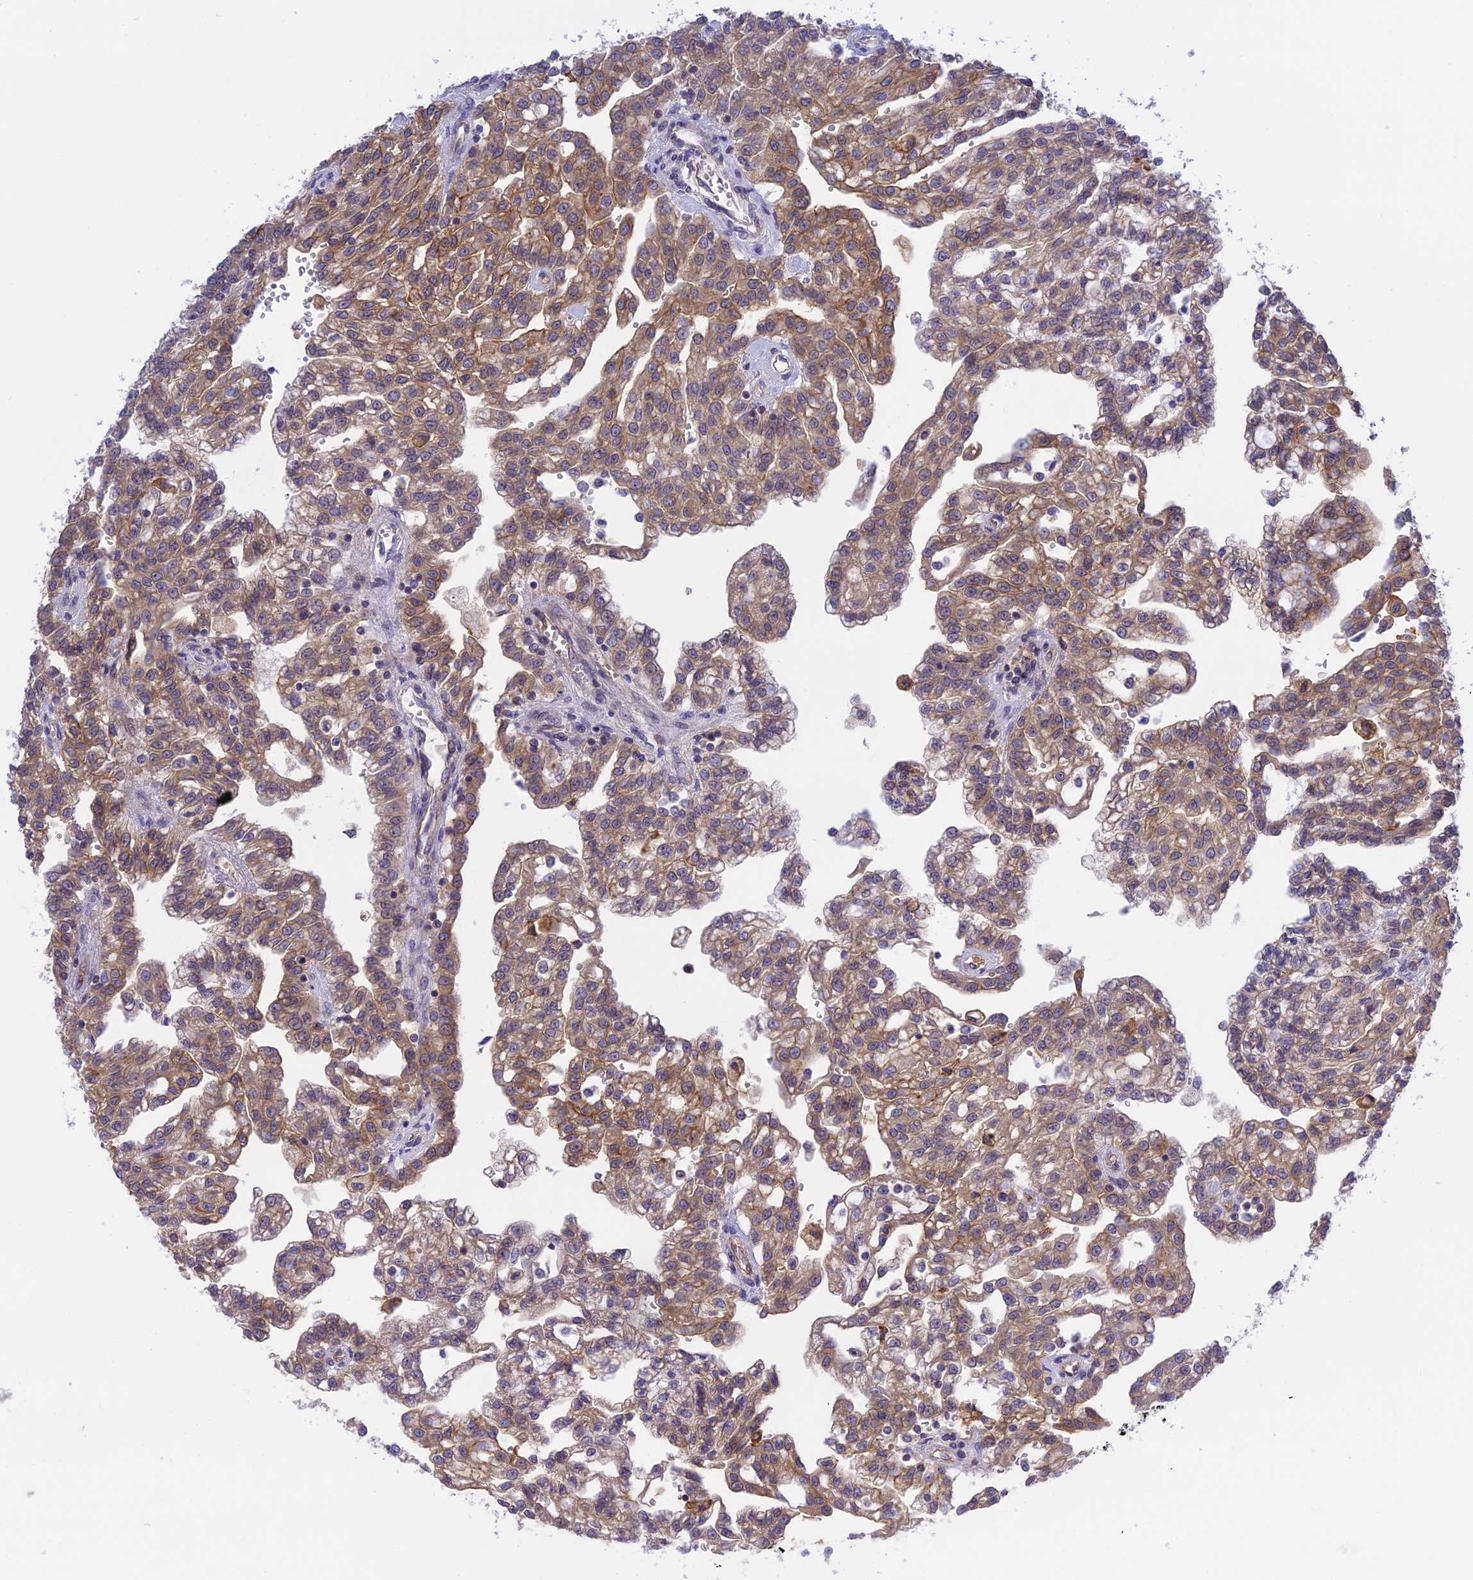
{"staining": {"intensity": "moderate", "quantity": ">75%", "location": "cytoplasmic/membranous"}, "tissue": "renal cancer", "cell_type": "Tumor cells", "image_type": "cancer", "snomed": [{"axis": "morphology", "description": "Adenocarcinoma, NOS"}, {"axis": "topography", "description": "Kidney"}], "caption": "Brown immunohistochemical staining in human renal cancer (adenocarcinoma) demonstrates moderate cytoplasmic/membranous expression in about >75% of tumor cells.", "gene": "TCEA1", "patient": {"sex": "male", "age": 63}}